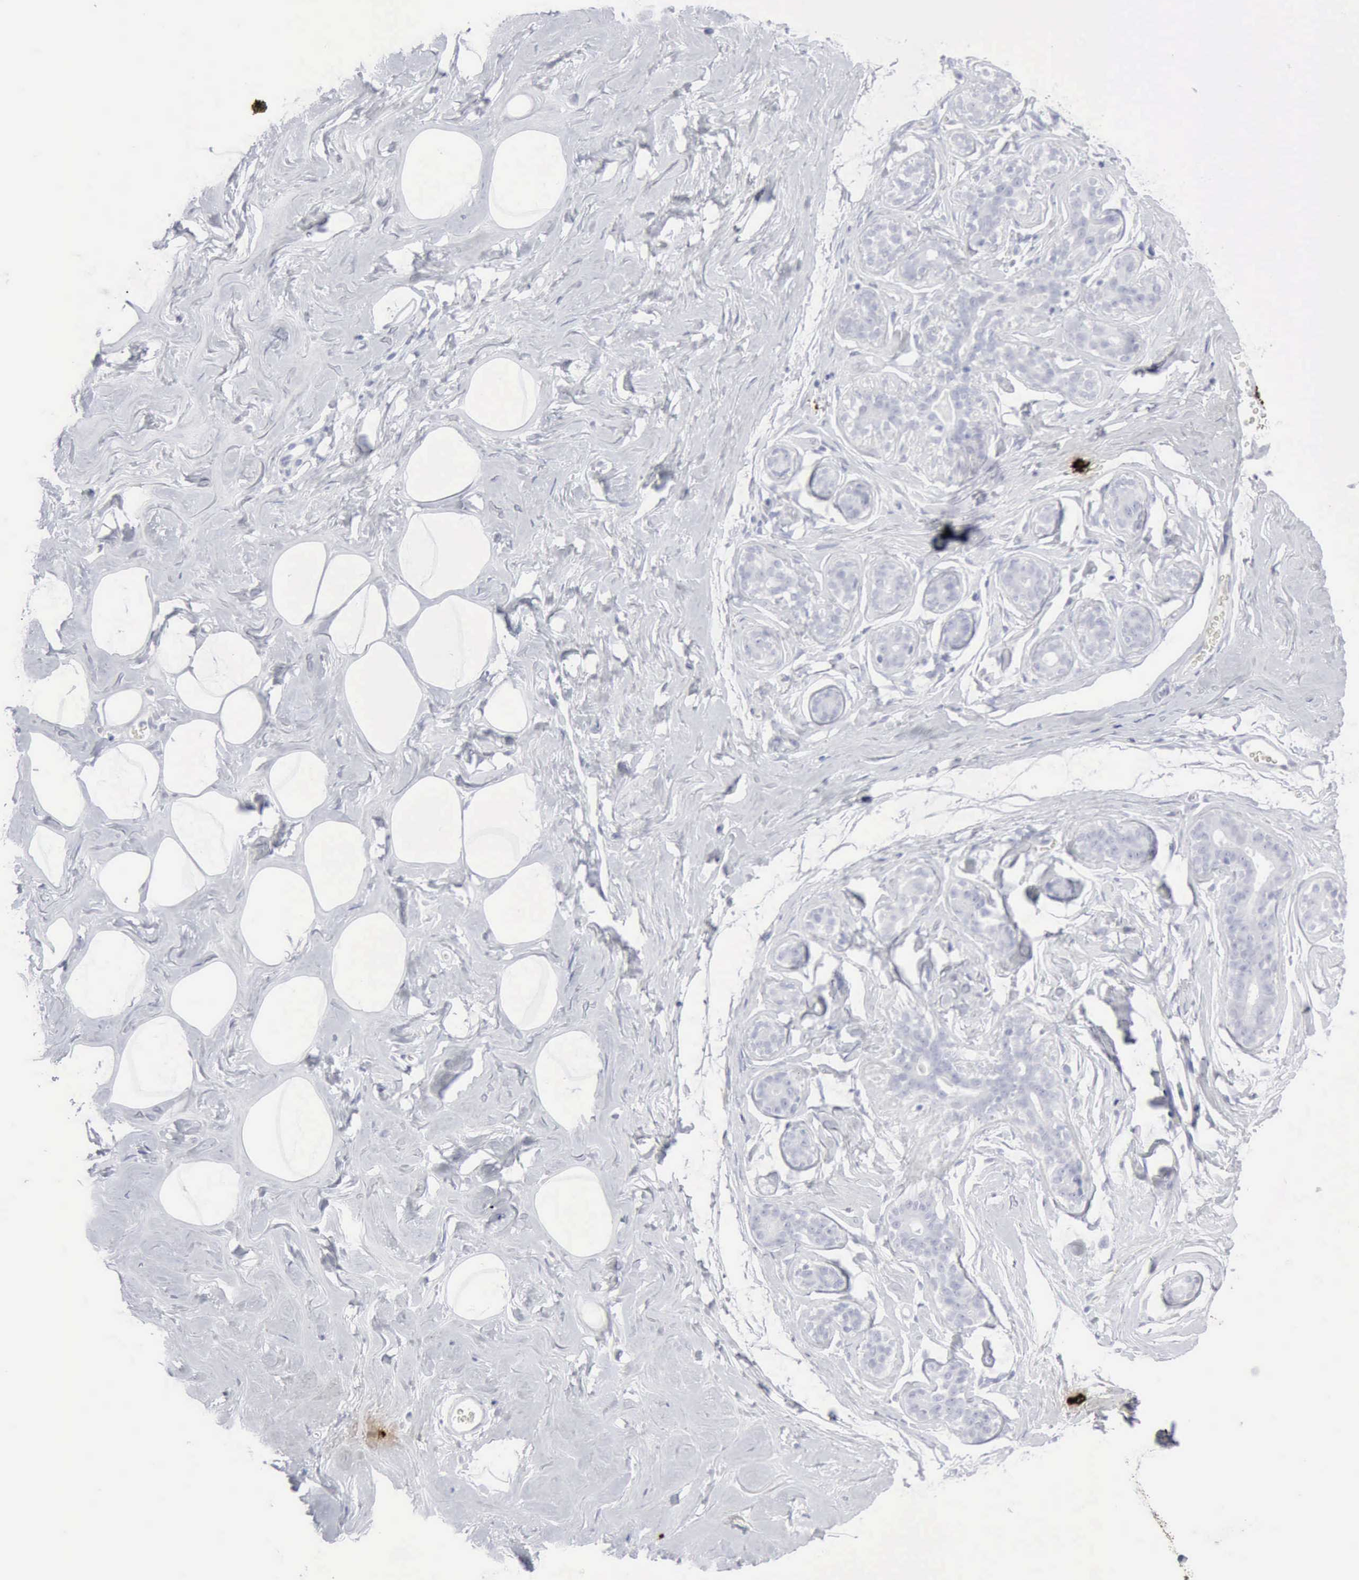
{"staining": {"intensity": "negative", "quantity": "none", "location": "none"}, "tissue": "breast", "cell_type": "Adipocytes", "image_type": "normal", "snomed": [{"axis": "morphology", "description": "Normal tissue, NOS"}, {"axis": "morphology", "description": "Fibrosis, NOS"}, {"axis": "topography", "description": "Breast"}], "caption": "A photomicrograph of breast stained for a protein shows no brown staining in adipocytes.", "gene": "CMA1", "patient": {"sex": "female", "age": 39}}